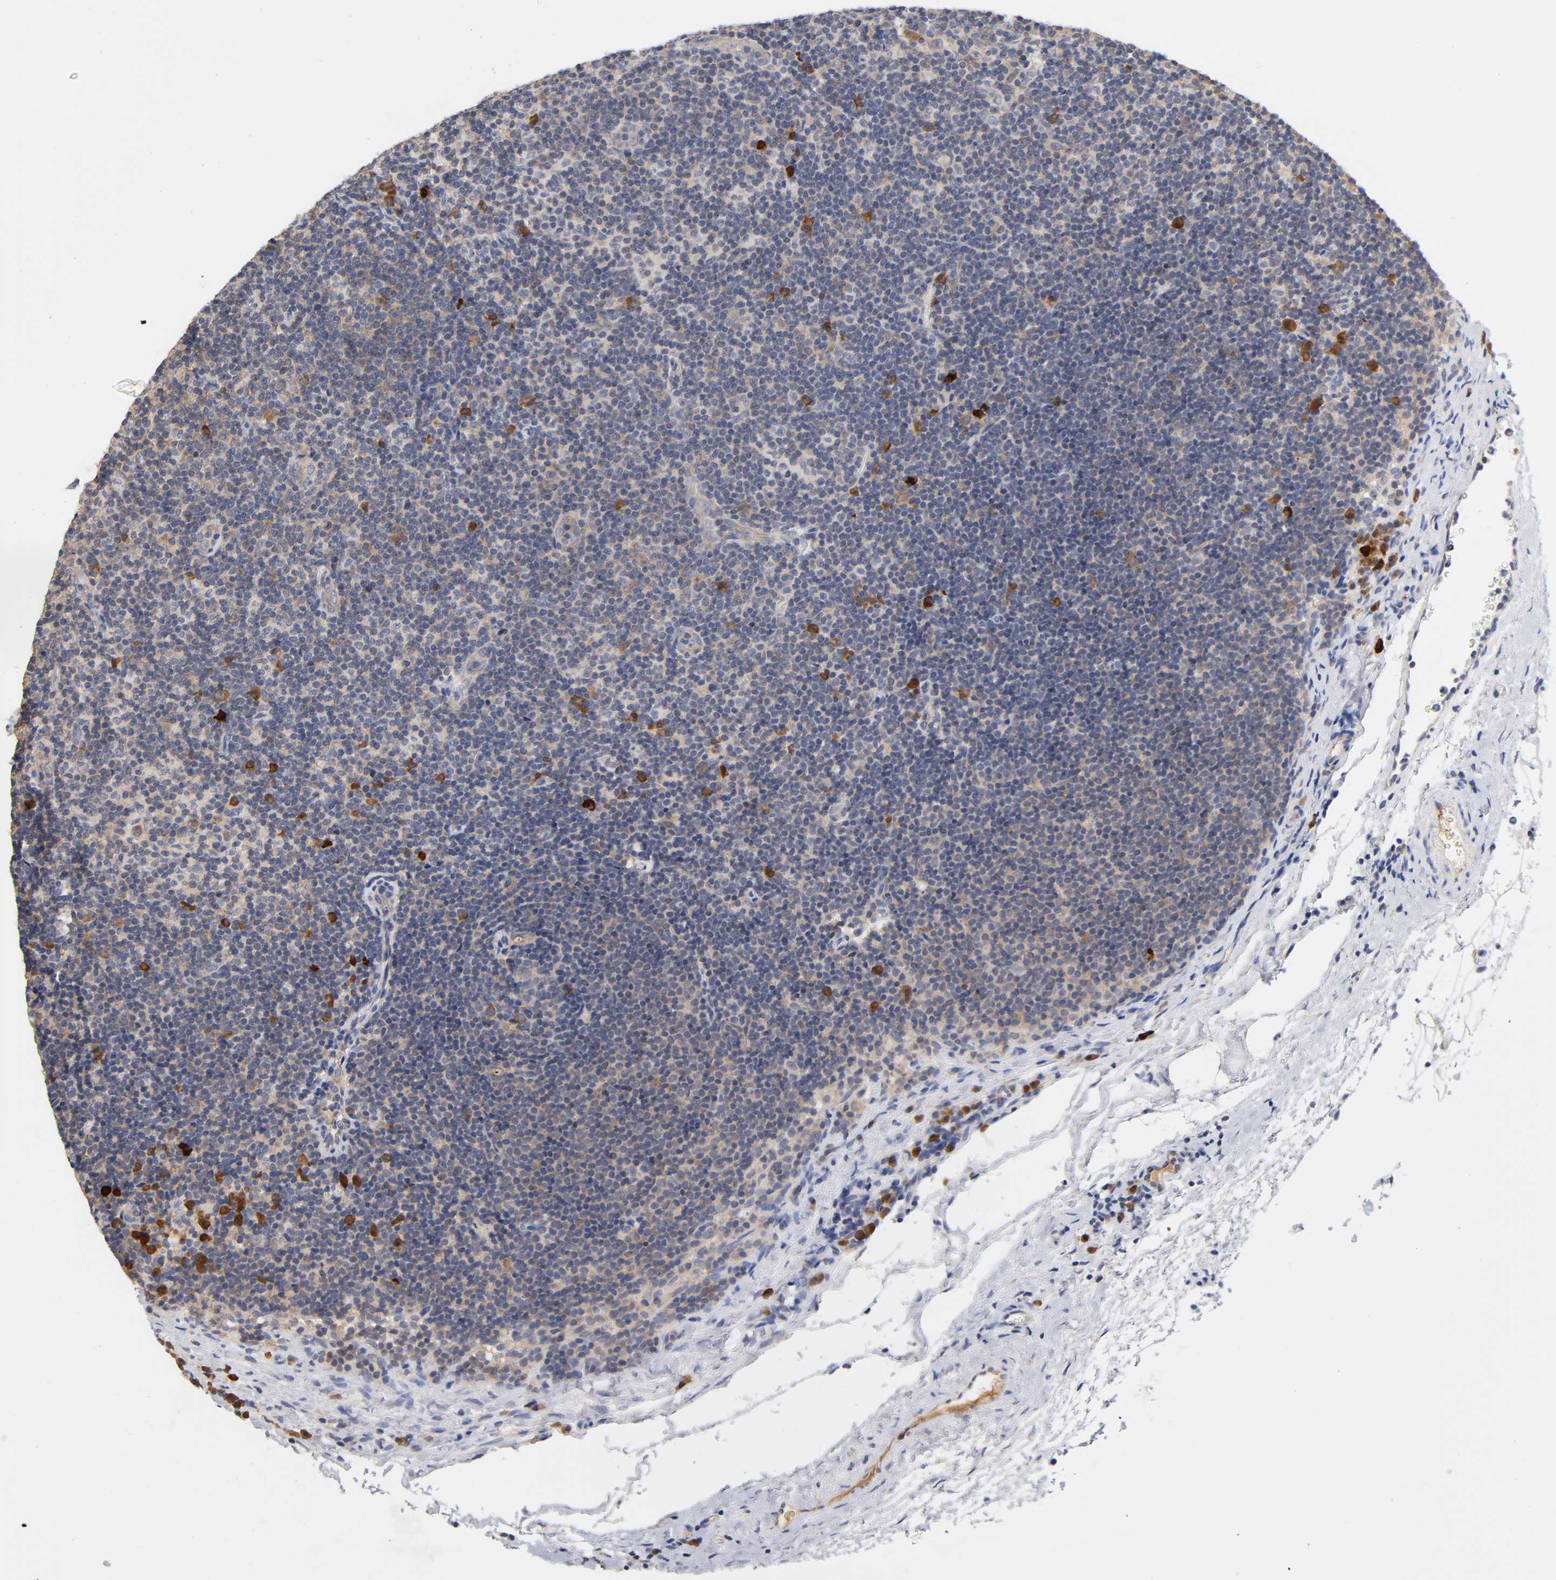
{"staining": {"intensity": "strong", "quantity": "<25%", "location": "cytoplasmic/membranous"}, "tissue": "lymphoma", "cell_type": "Tumor cells", "image_type": "cancer", "snomed": [{"axis": "morphology", "description": "Malignant lymphoma, non-Hodgkin's type, Low grade"}, {"axis": "topography", "description": "Lymph node"}], "caption": "An image showing strong cytoplasmic/membranous expression in about <25% of tumor cells in low-grade malignant lymphoma, non-Hodgkin's type, as visualized by brown immunohistochemical staining.", "gene": "RPS29", "patient": {"sex": "male", "age": 70}}